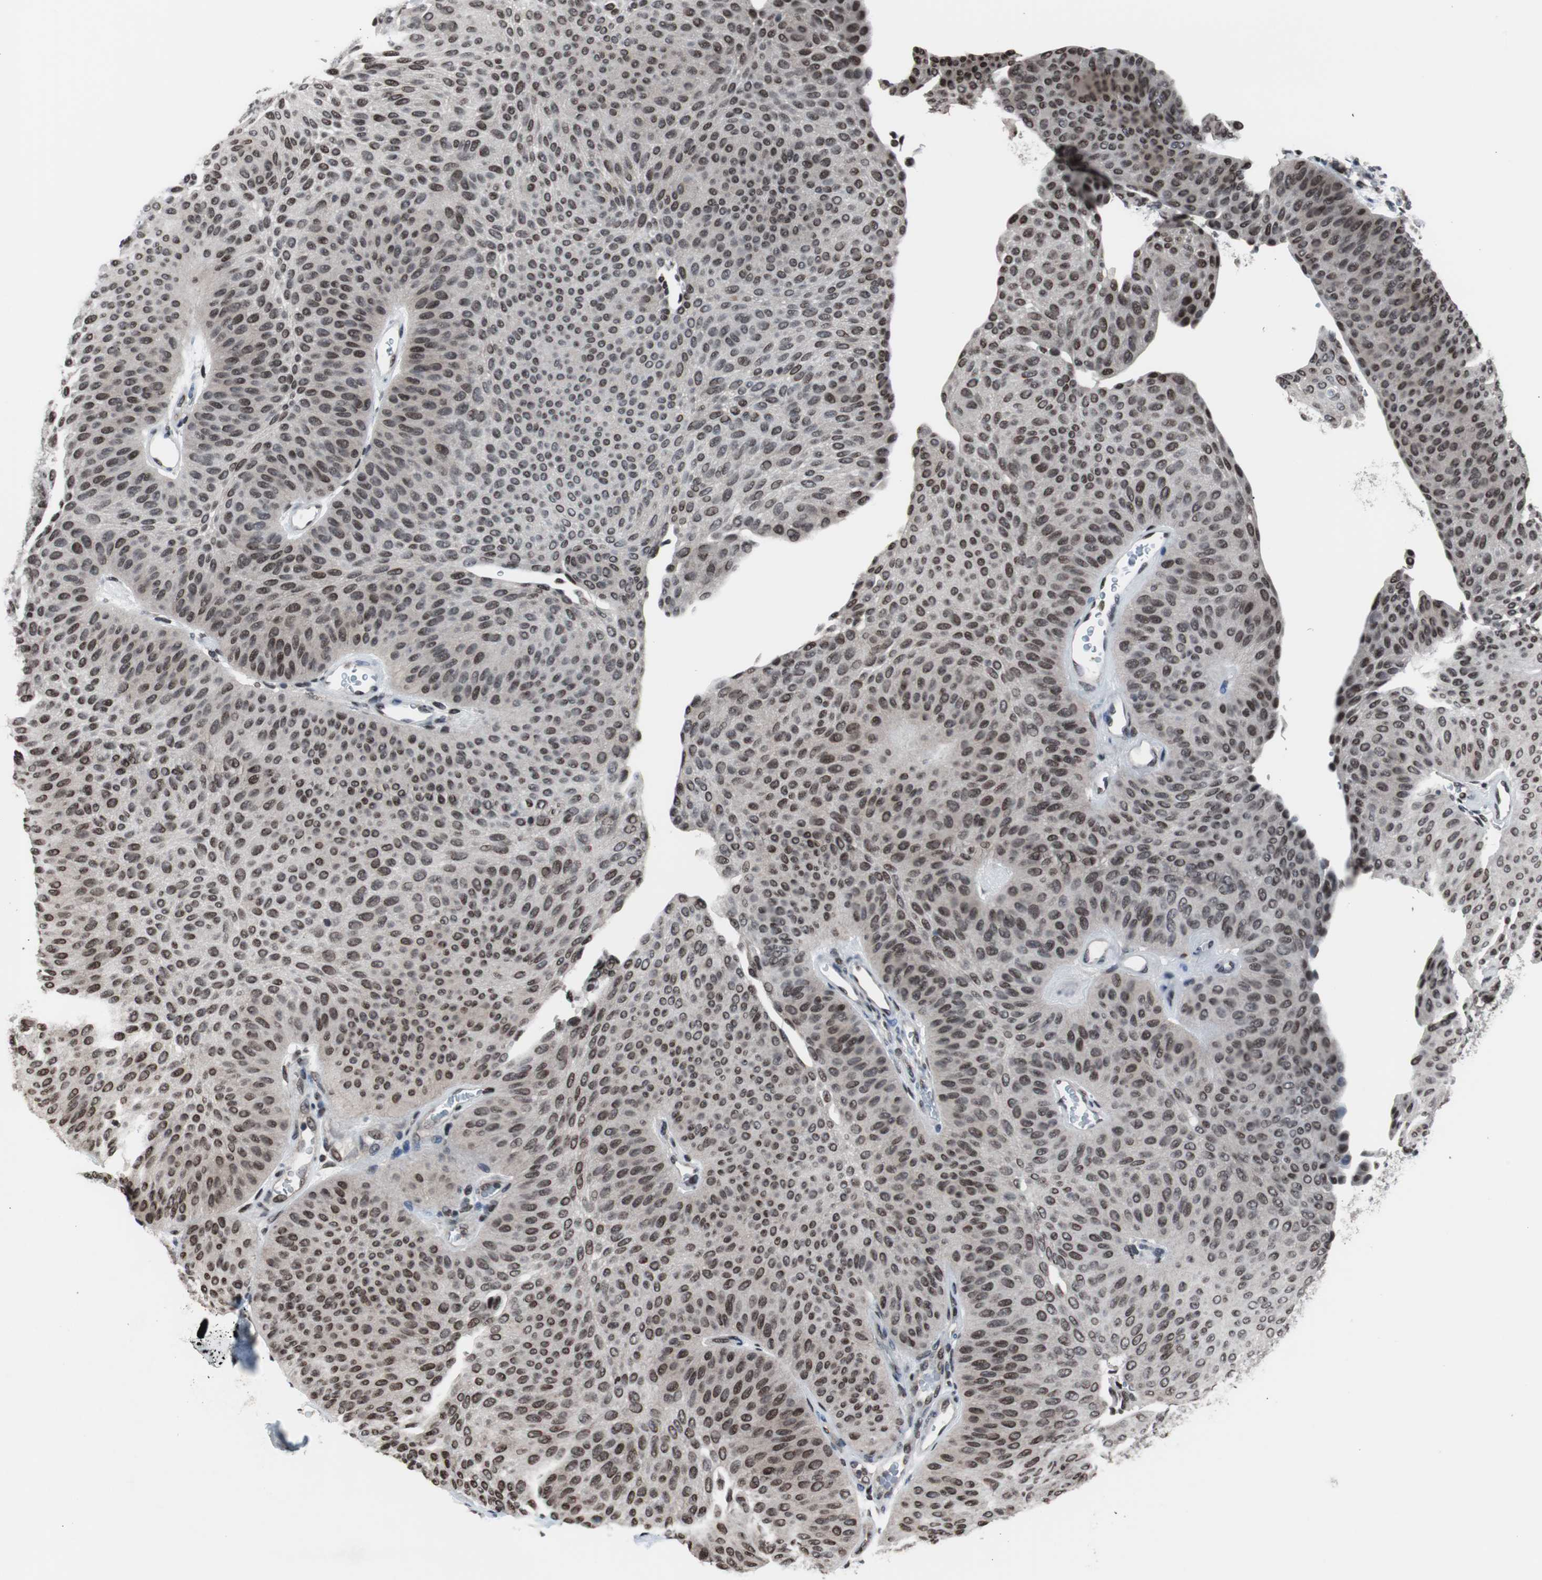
{"staining": {"intensity": "moderate", "quantity": ">75%", "location": "nuclear"}, "tissue": "urothelial cancer", "cell_type": "Tumor cells", "image_type": "cancer", "snomed": [{"axis": "morphology", "description": "Urothelial carcinoma, Low grade"}, {"axis": "topography", "description": "Urinary bladder"}], "caption": "DAB immunohistochemical staining of urothelial cancer reveals moderate nuclear protein expression in approximately >75% of tumor cells. Immunohistochemistry (ihc) stains the protein in brown and the nuclei are stained blue.", "gene": "POGZ", "patient": {"sex": "female", "age": 60}}